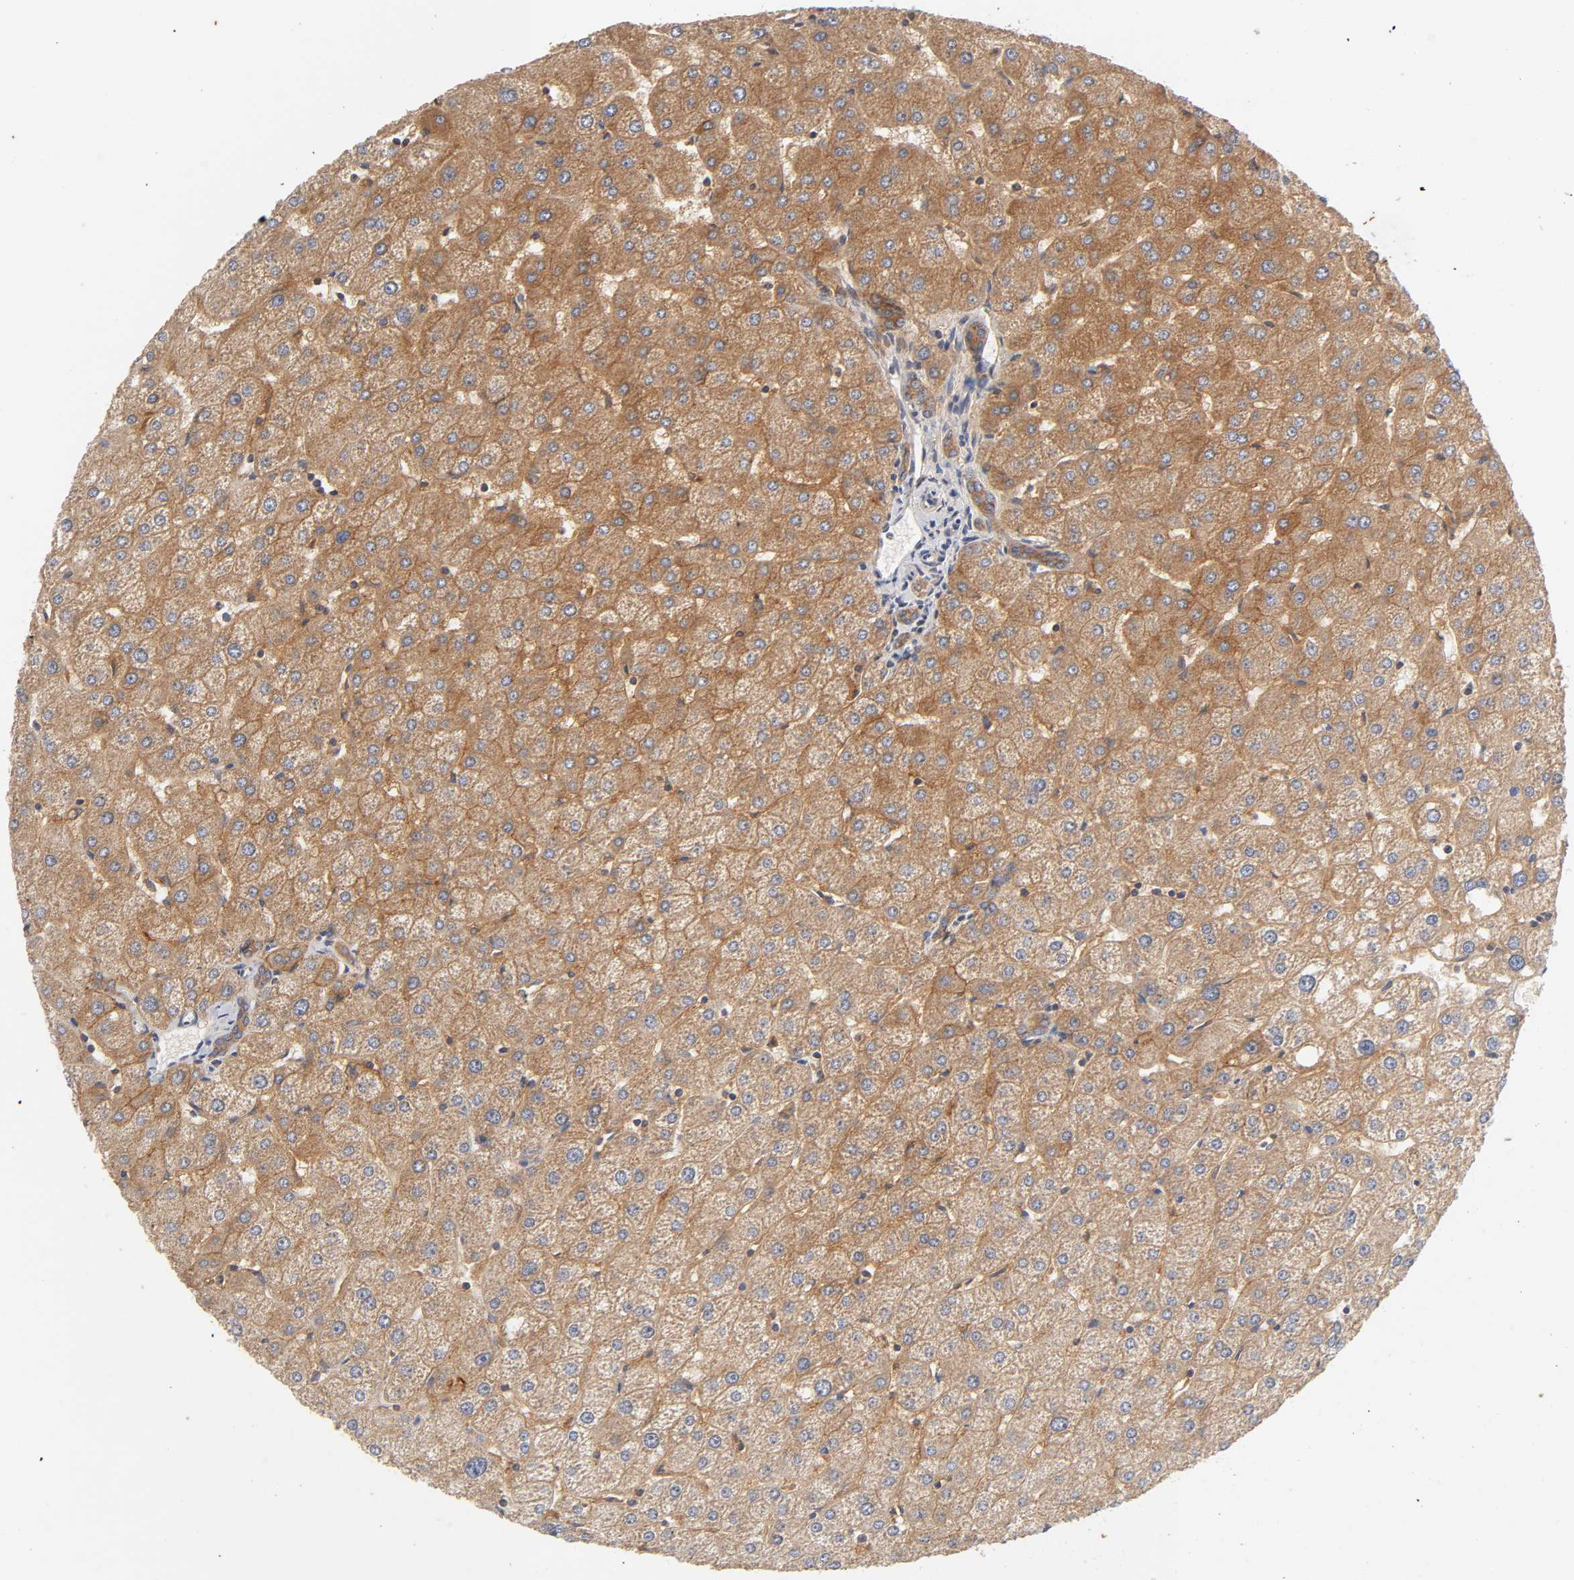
{"staining": {"intensity": "moderate", "quantity": ">75%", "location": "cytoplasmic/membranous"}, "tissue": "liver", "cell_type": "Cholangiocytes", "image_type": "normal", "snomed": [{"axis": "morphology", "description": "Normal tissue, NOS"}, {"axis": "topography", "description": "Liver"}], "caption": "Moderate cytoplasmic/membranous protein staining is present in approximately >75% of cholangiocytes in liver. Using DAB (brown) and hematoxylin (blue) stains, captured at high magnification using brightfield microscopy.", "gene": "CXADR", "patient": {"sex": "male", "age": 67}}